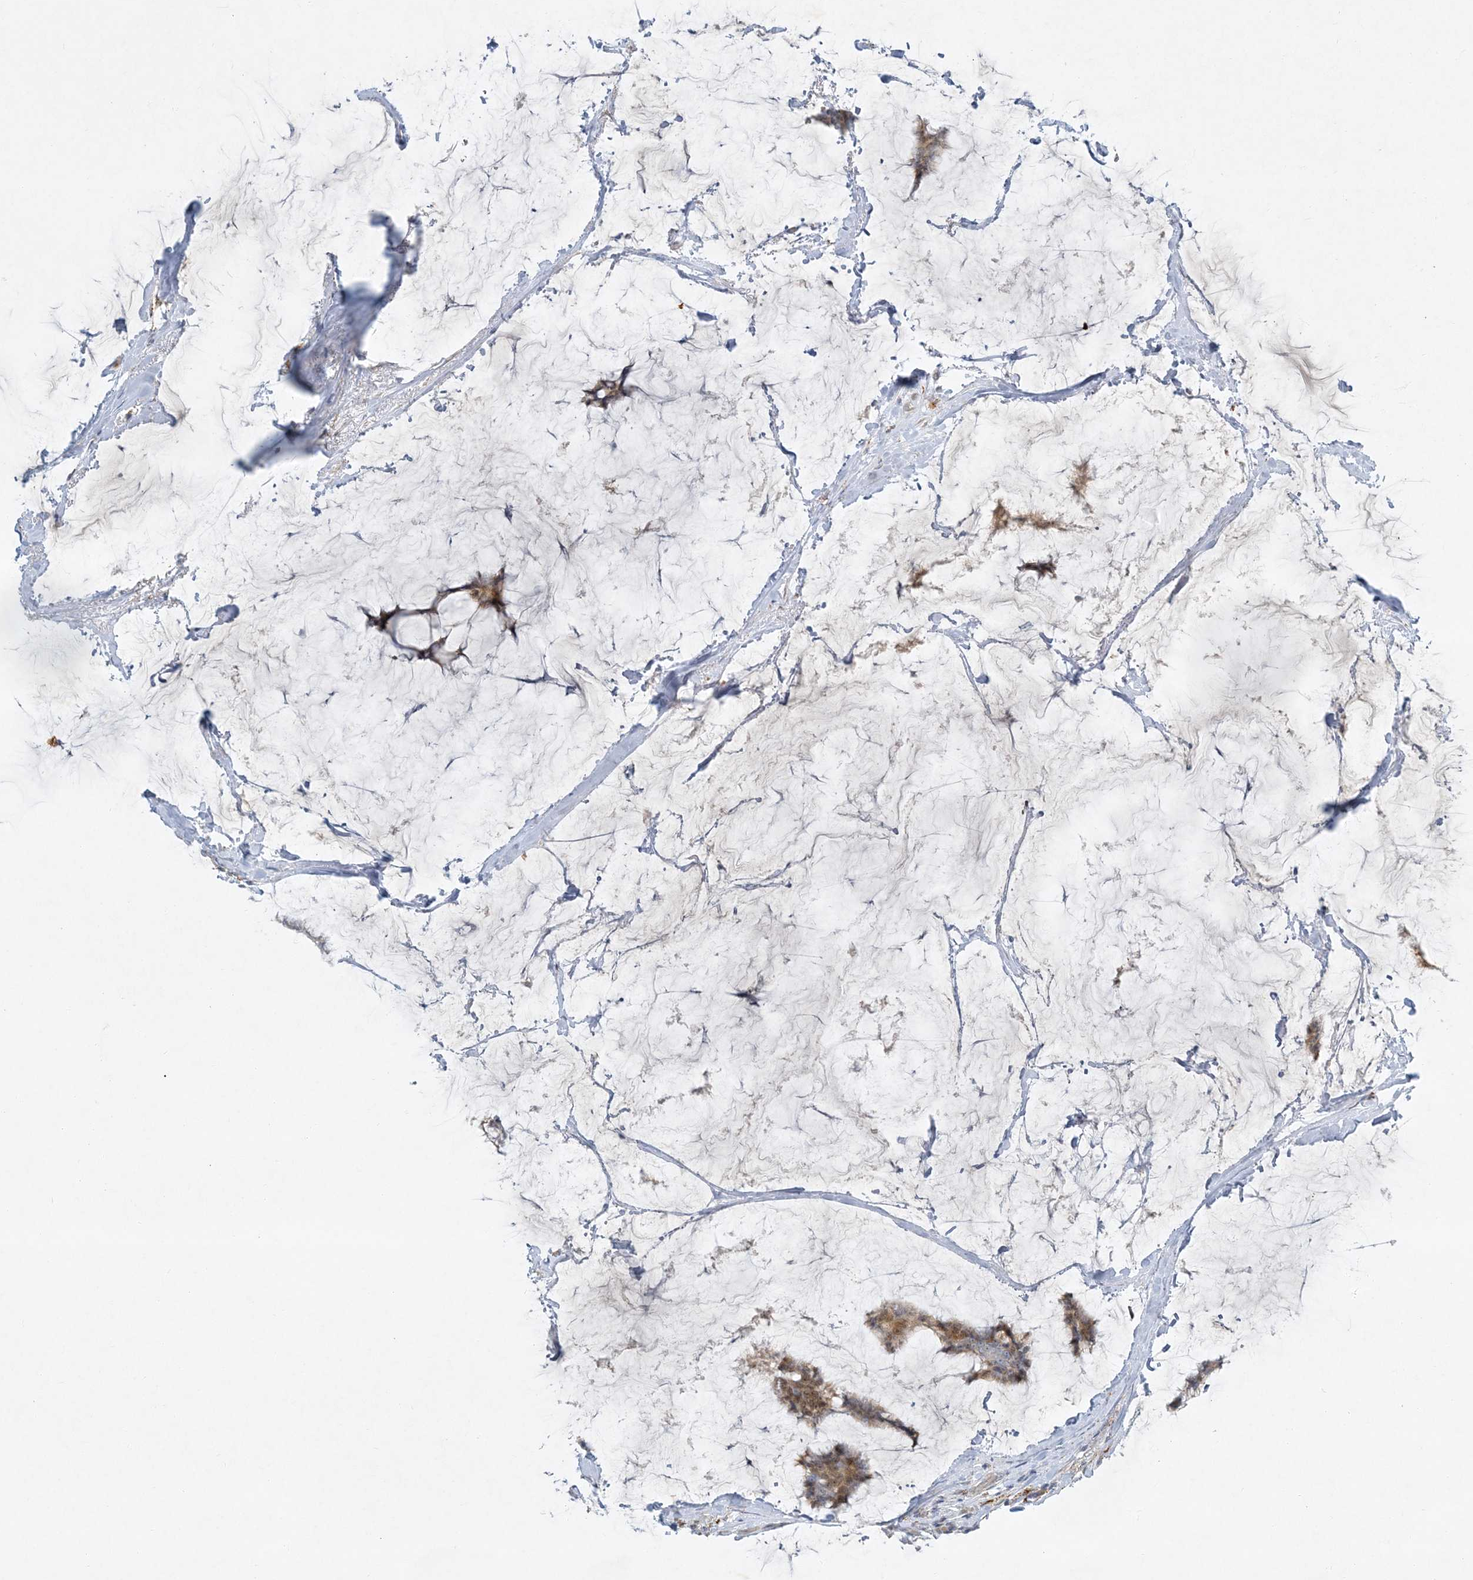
{"staining": {"intensity": "moderate", "quantity": ">75%", "location": "cytoplasmic/membranous"}, "tissue": "breast cancer", "cell_type": "Tumor cells", "image_type": "cancer", "snomed": [{"axis": "morphology", "description": "Duct carcinoma"}, {"axis": "topography", "description": "Breast"}], "caption": "Protein staining of breast cancer (infiltrating ductal carcinoma) tissue demonstrates moderate cytoplasmic/membranous expression in about >75% of tumor cells. Nuclei are stained in blue.", "gene": "LTN1", "patient": {"sex": "female", "age": 93}}